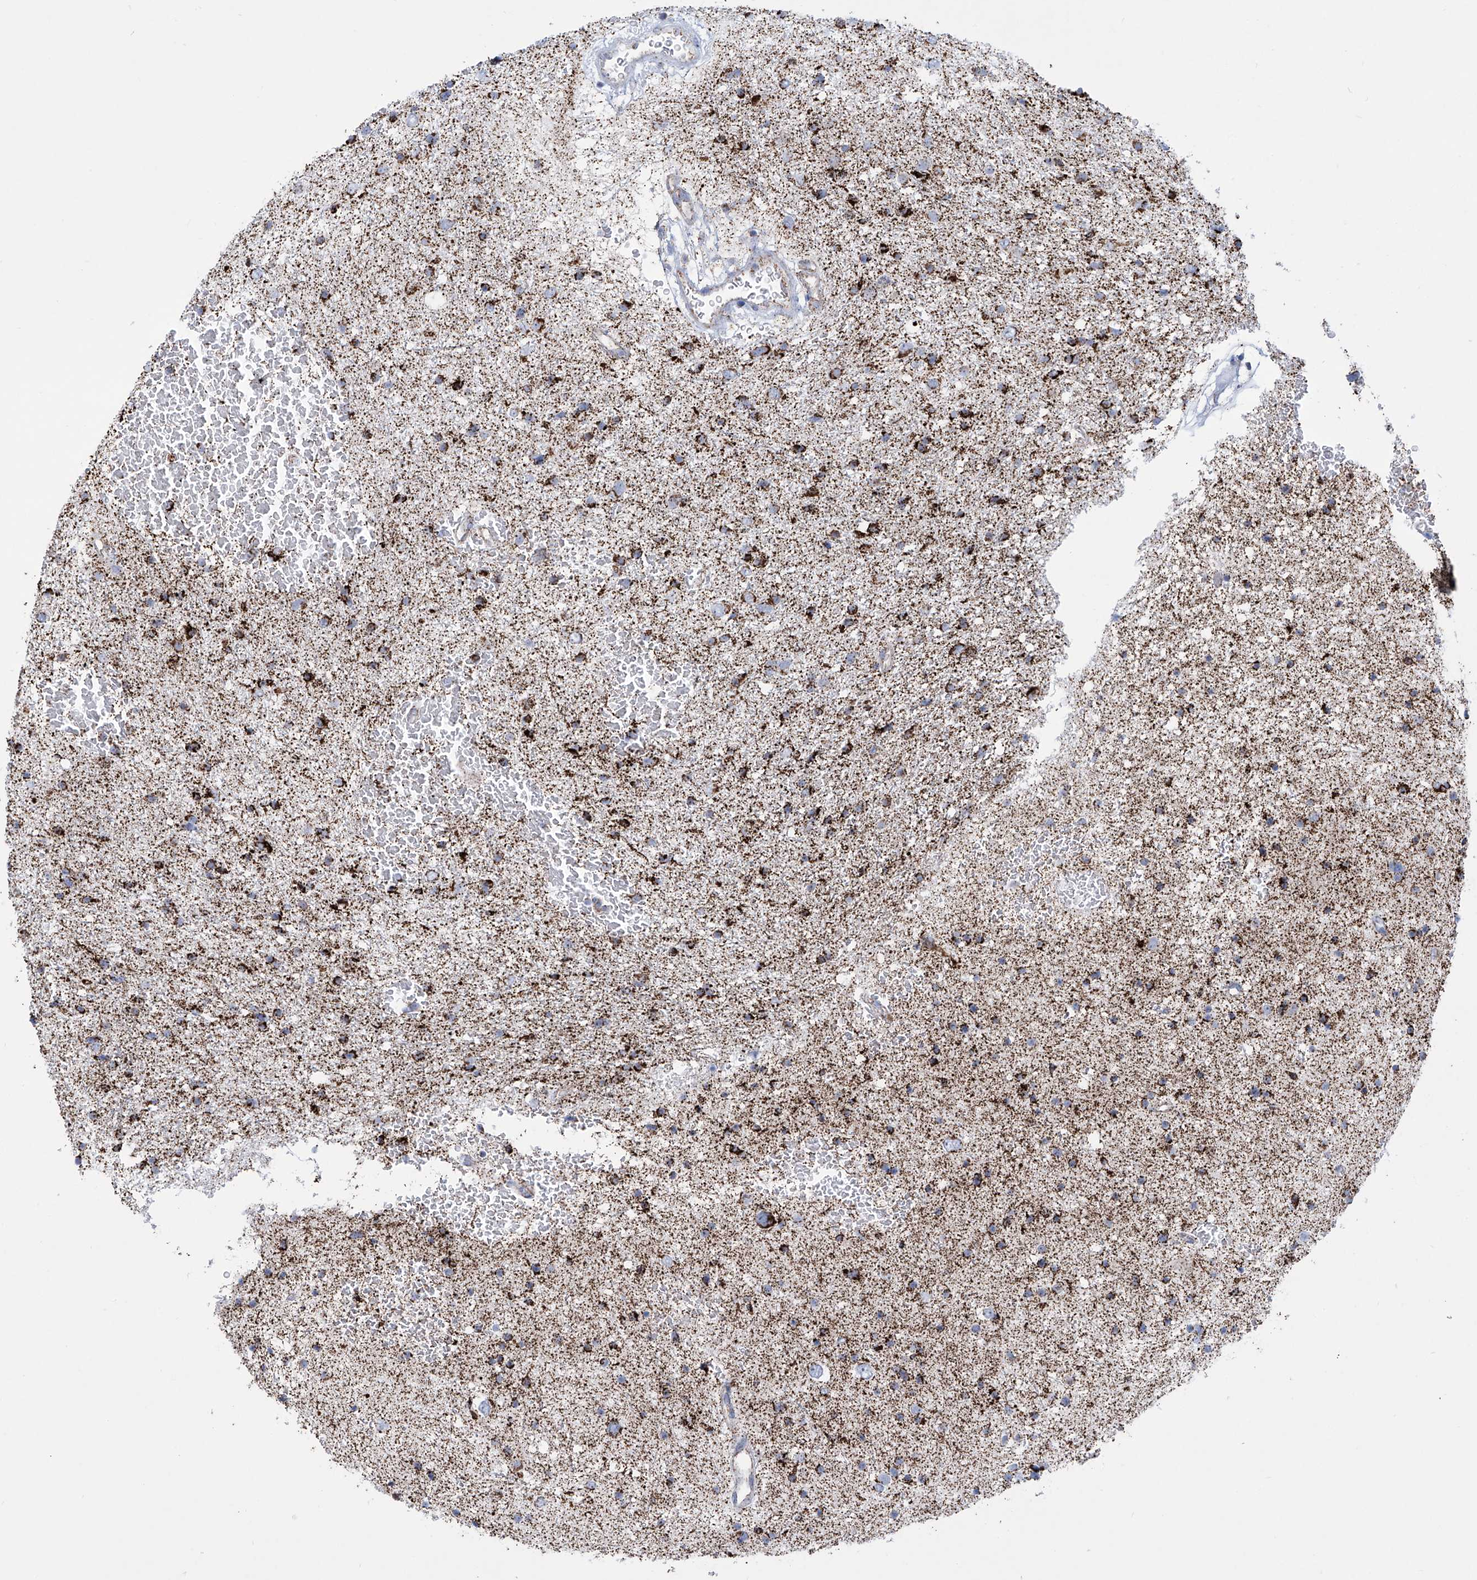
{"staining": {"intensity": "strong", "quantity": ">75%", "location": "cytoplasmic/membranous"}, "tissue": "glioma", "cell_type": "Tumor cells", "image_type": "cancer", "snomed": [{"axis": "morphology", "description": "Glioma, malignant, Low grade"}, {"axis": "topography", "description": "Brain"}], "caption": "Brown immunohistochemical staining in human malignant low-grade glioma shows strong cytoplasmic/membranous expression in approximately >75% of tumor cells.", "gene": "ALDH6A1", "patient": {"sex": "female", "age": 37}}